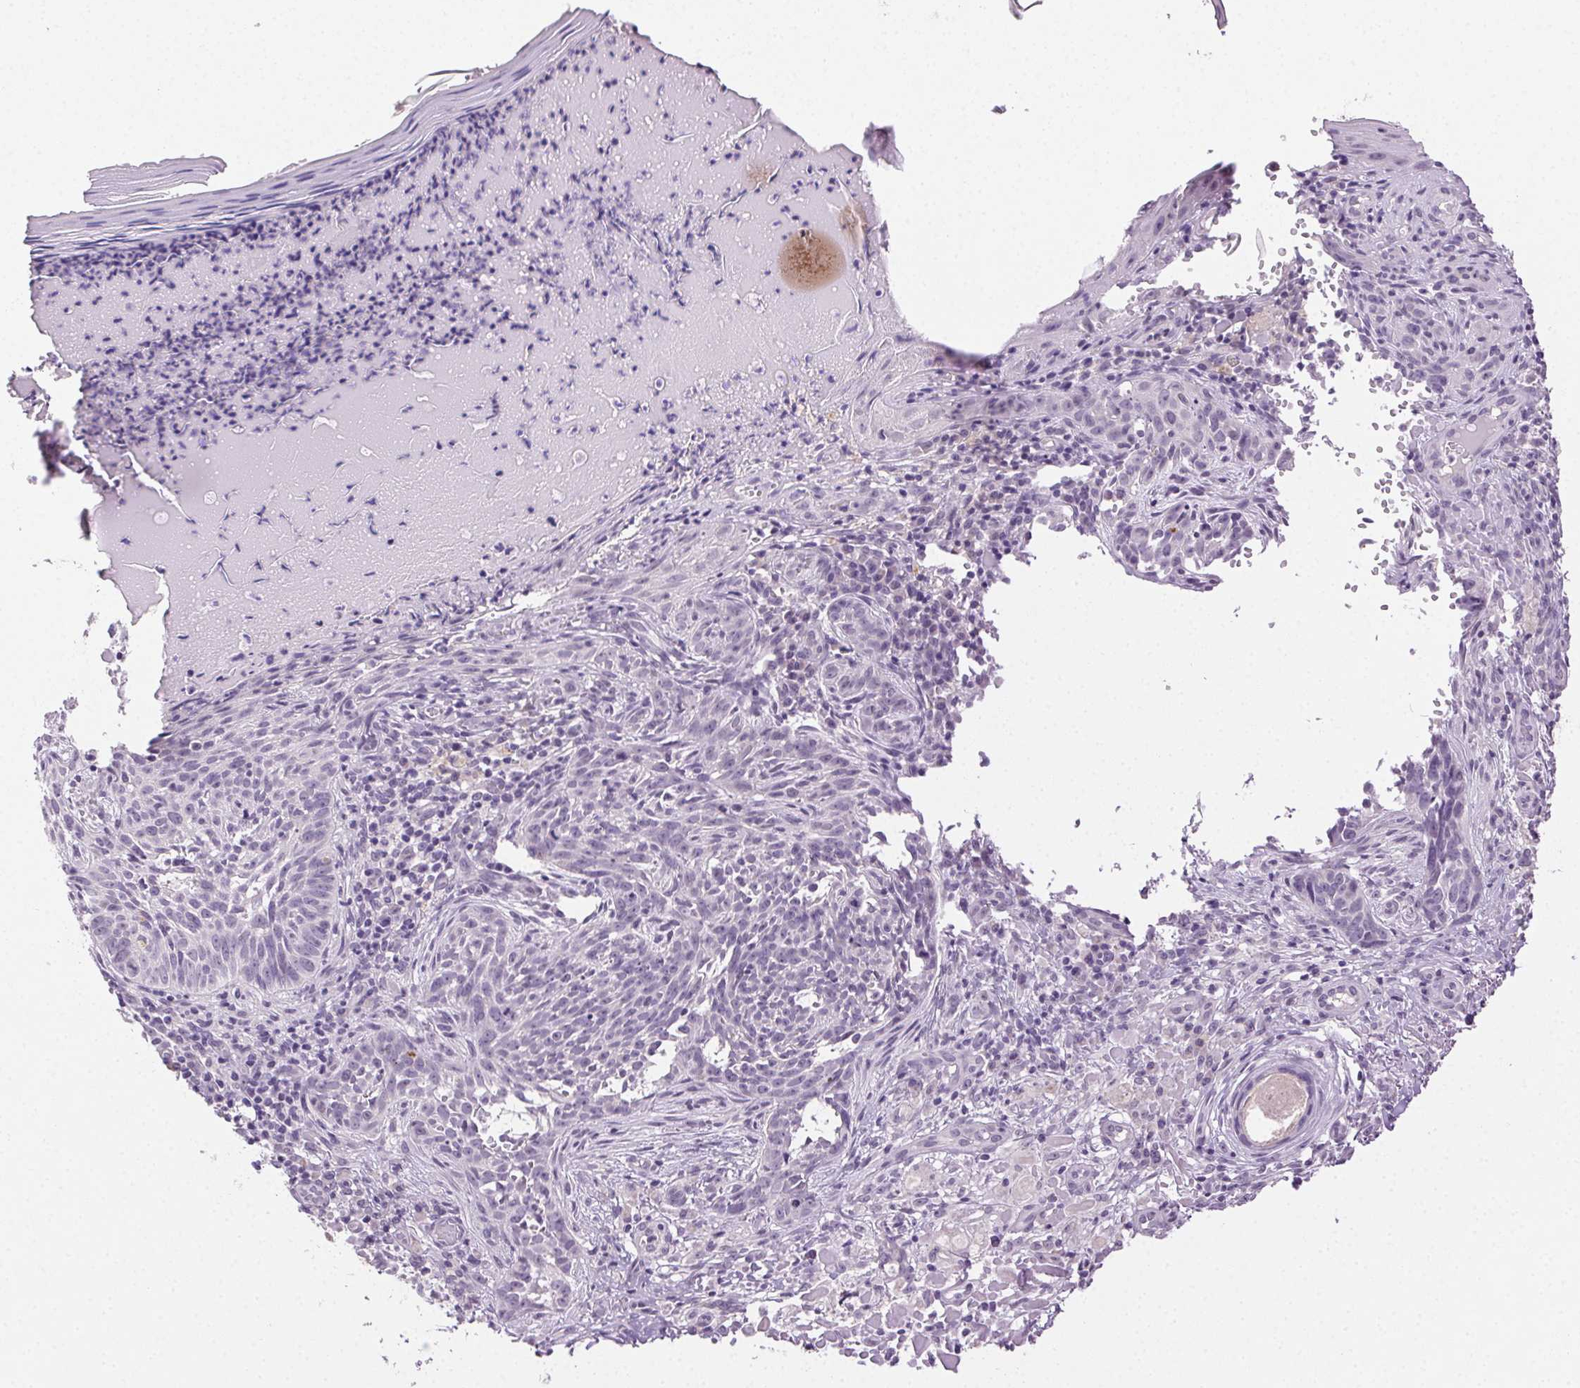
{"staining": {"intensity": "negative", "quantity": "none", "location": "none"}, "tissue": "skin cancer", "cell_type": "Tumor cells", "image_type": "cancer", "snomed": [{"axis": "morphology", "description": "Basal cell carcinoma"}, {"axis": "topography", "description": "Skin"}], "caption": "Immunohistochemical staining of basal cell carcinoma (skin) exhibits no significant expression in tumor cells.", "gene": "CLDN10", "patient": {"sex": "male", "age": 88}}